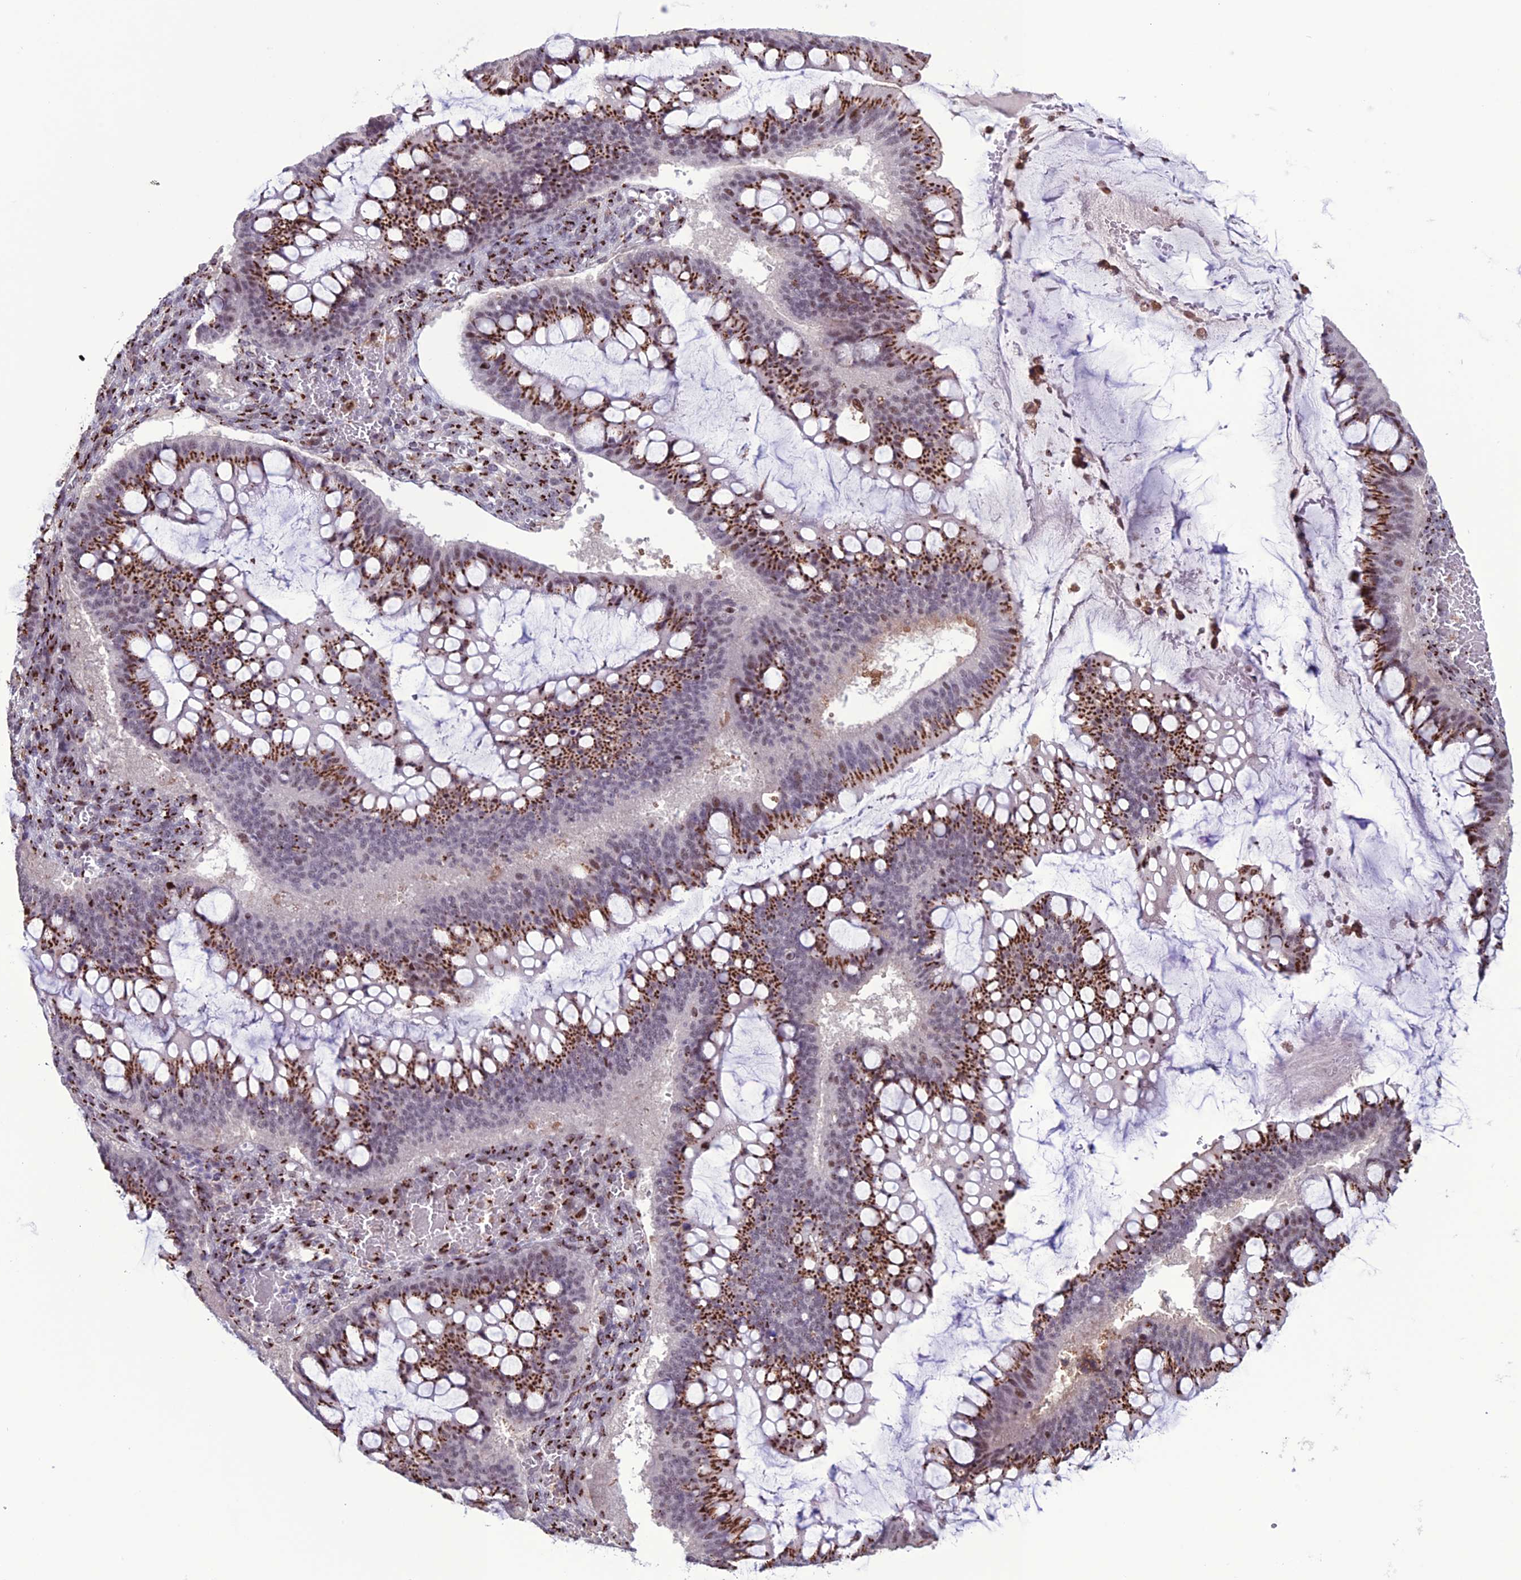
{"staining": {"intensity": "strong", "quantity": ">75%", "location": "cytoplasmic/membranous,nuclear"}, "tissue": "ovarian cancer", "cell_type": "Tumor cells", "image_type": "cancer", "snomed": [{"axis": "morphology", "description": "Cystadenocarcinoma, mucinous, NOS"}, {"axis": "topography", "description": "Ovary"}], "caption": "This photomicrograph exhibits immunohistochemistry staining of human ovarian cancer, with high strong cytoplasmic/membranous and nuclear positivity in about >75% of tumor cells.", "gene": "PLEKHA4", "patient": {"sex": "female", "age": 73}}